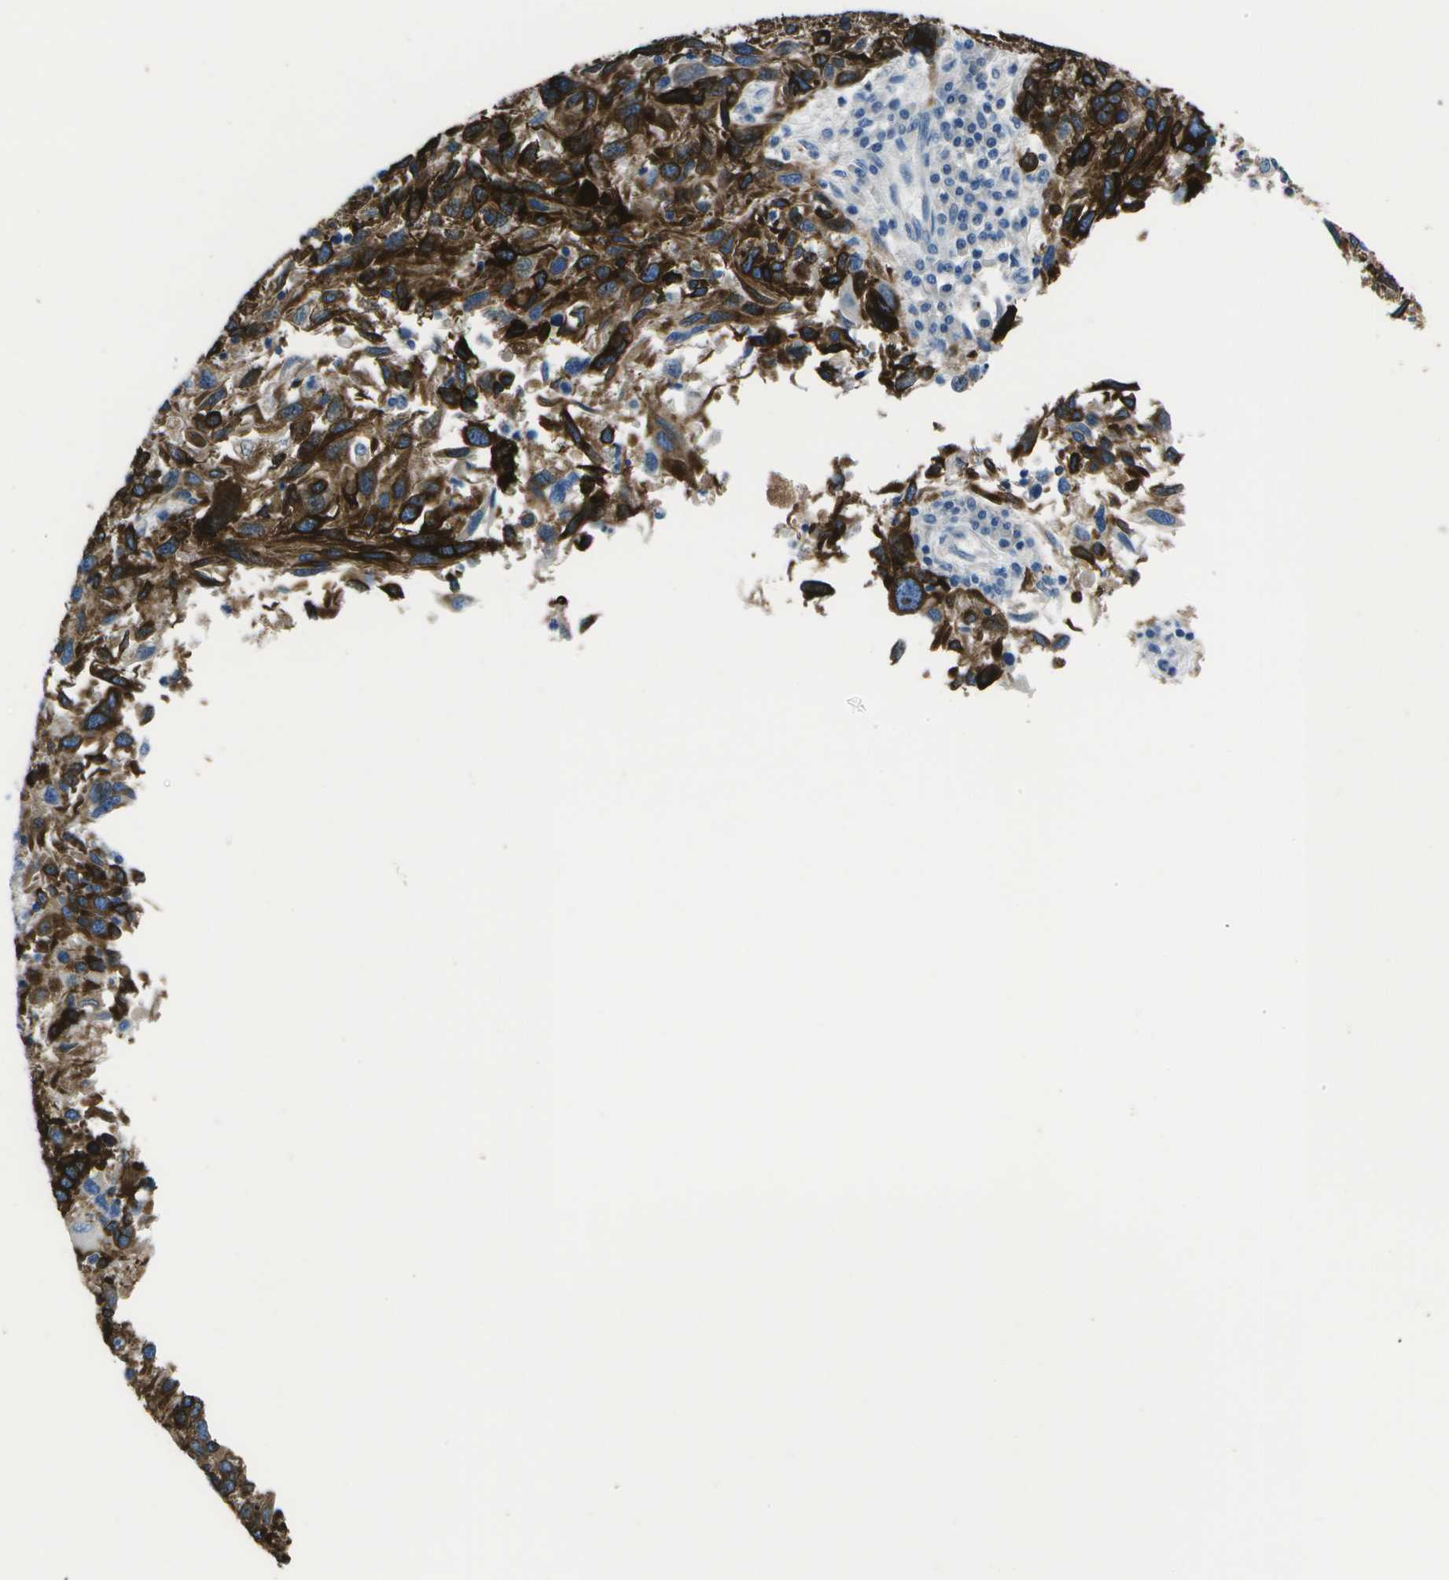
{"staining": {"intensity": "moderate", "quantity": ">75%", "location": "cytoplasmic/membranous"}, "tissue": "melanoma", "cell_type": "Tumor cells", "image_type": "cancer", "snomed": [{"axis": "morphology", "description": "Malignant melanoma, NOS"}, {"axis": "topography", "description": "Skin"}], "caption": "Melanoma tissue reveals moderate cytoplasmic/membranous staining in approximately >75% of tumor cells", "gene": "DCT", "patient": {"sex": "male", "age": 53}}